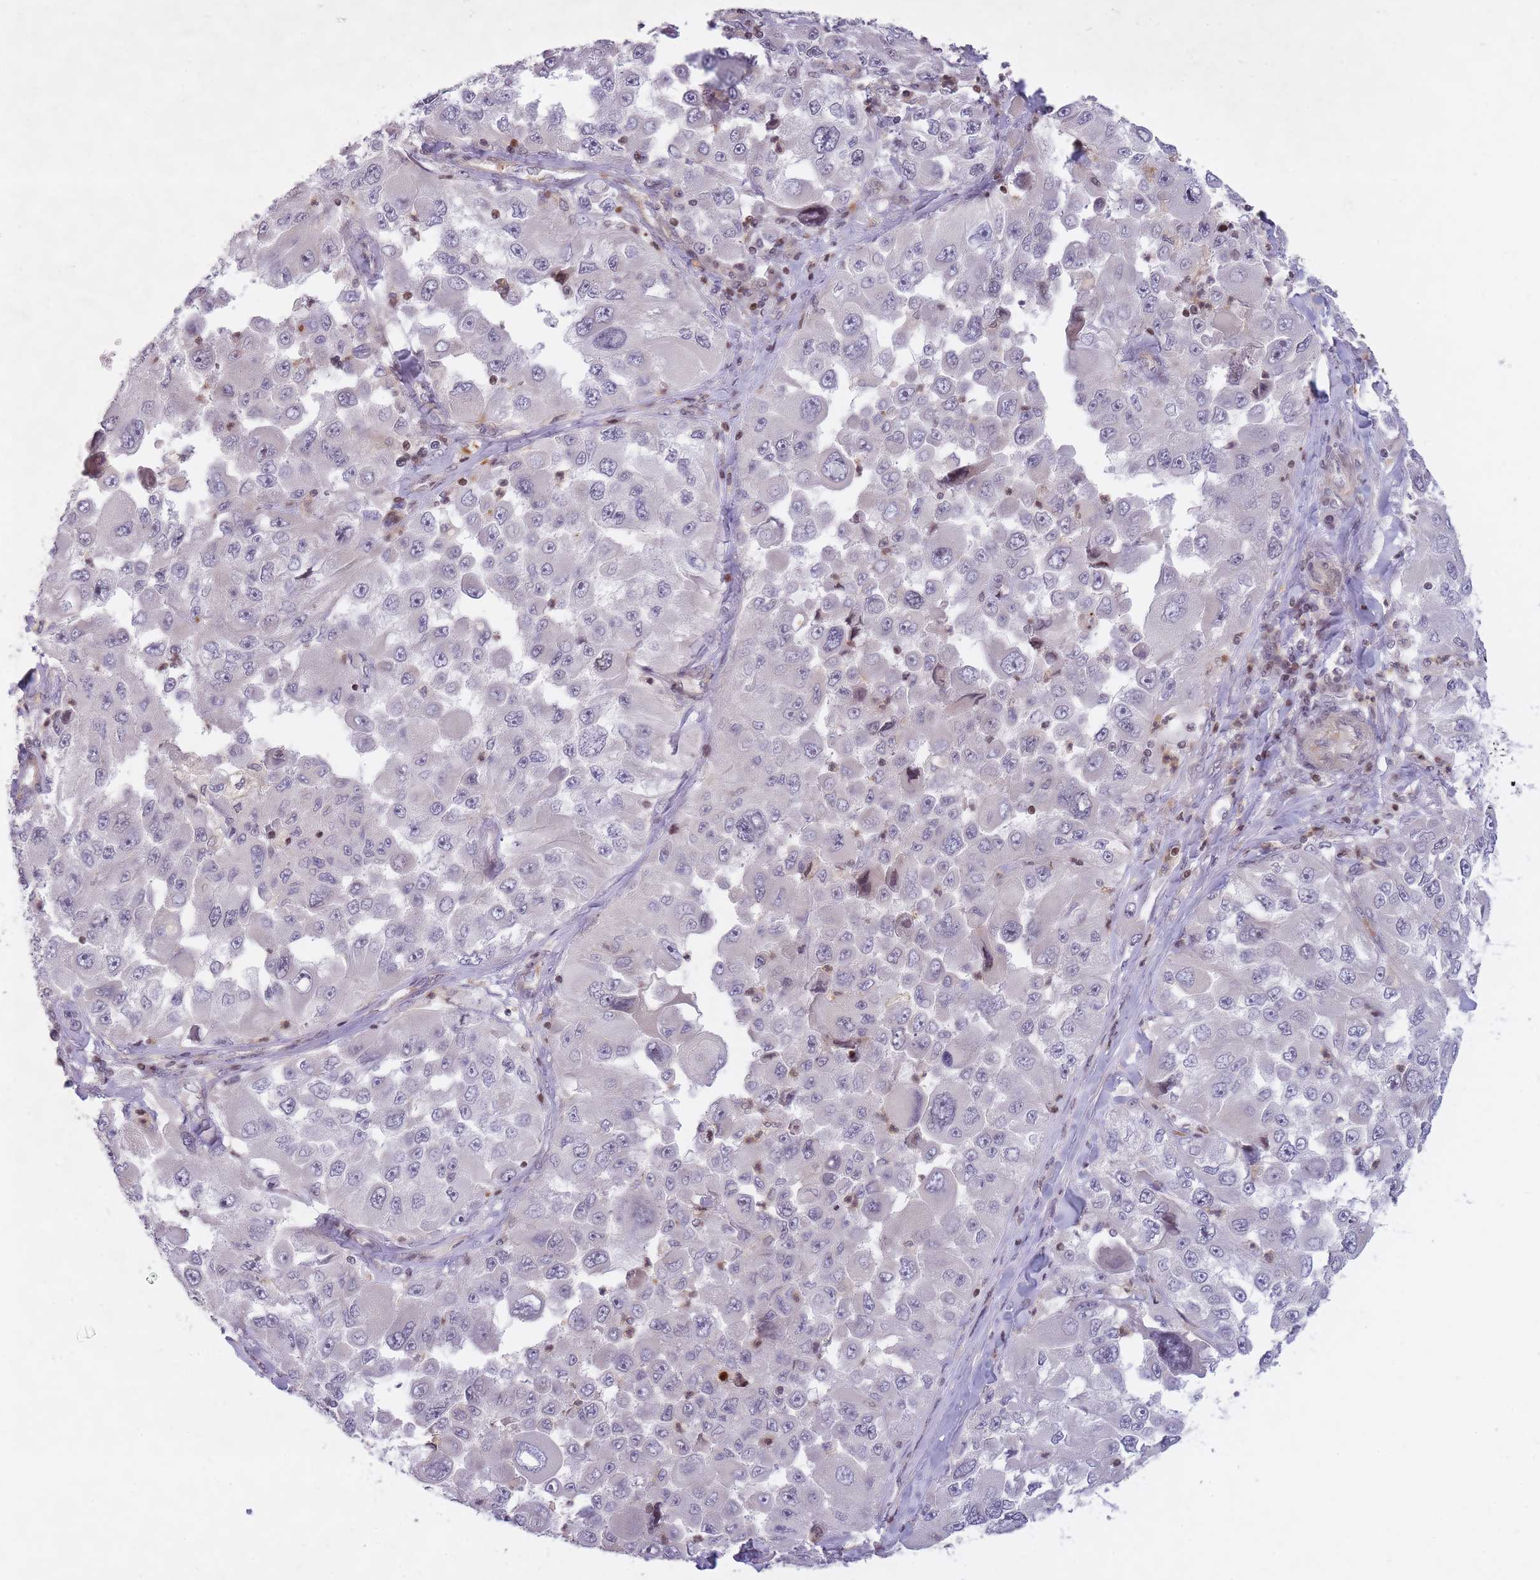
{"staining": {"intensity": "negative", "quantity": "none", "location": "none"}, "tissue": "melanoma", "cell_type": "Tumor cells", "image_type": "cancer", "snomed": [{"axis": "morphology", "description": "Malignant melanoma, Metastatic site"}, {"axis": "topography", "description": "Lymph node"}], "caption": "DAB immunohistochemical staining of human melanoma demonstrates no significant staining in tumor cells. The staining was performed using DAB to visualize the protein expression in brown, while the nuclei were stained in blue with hematoxylin (Magnification: 20x).", "gene": "SLC35F5", "patient": {"sex": "male", "age": 62}}